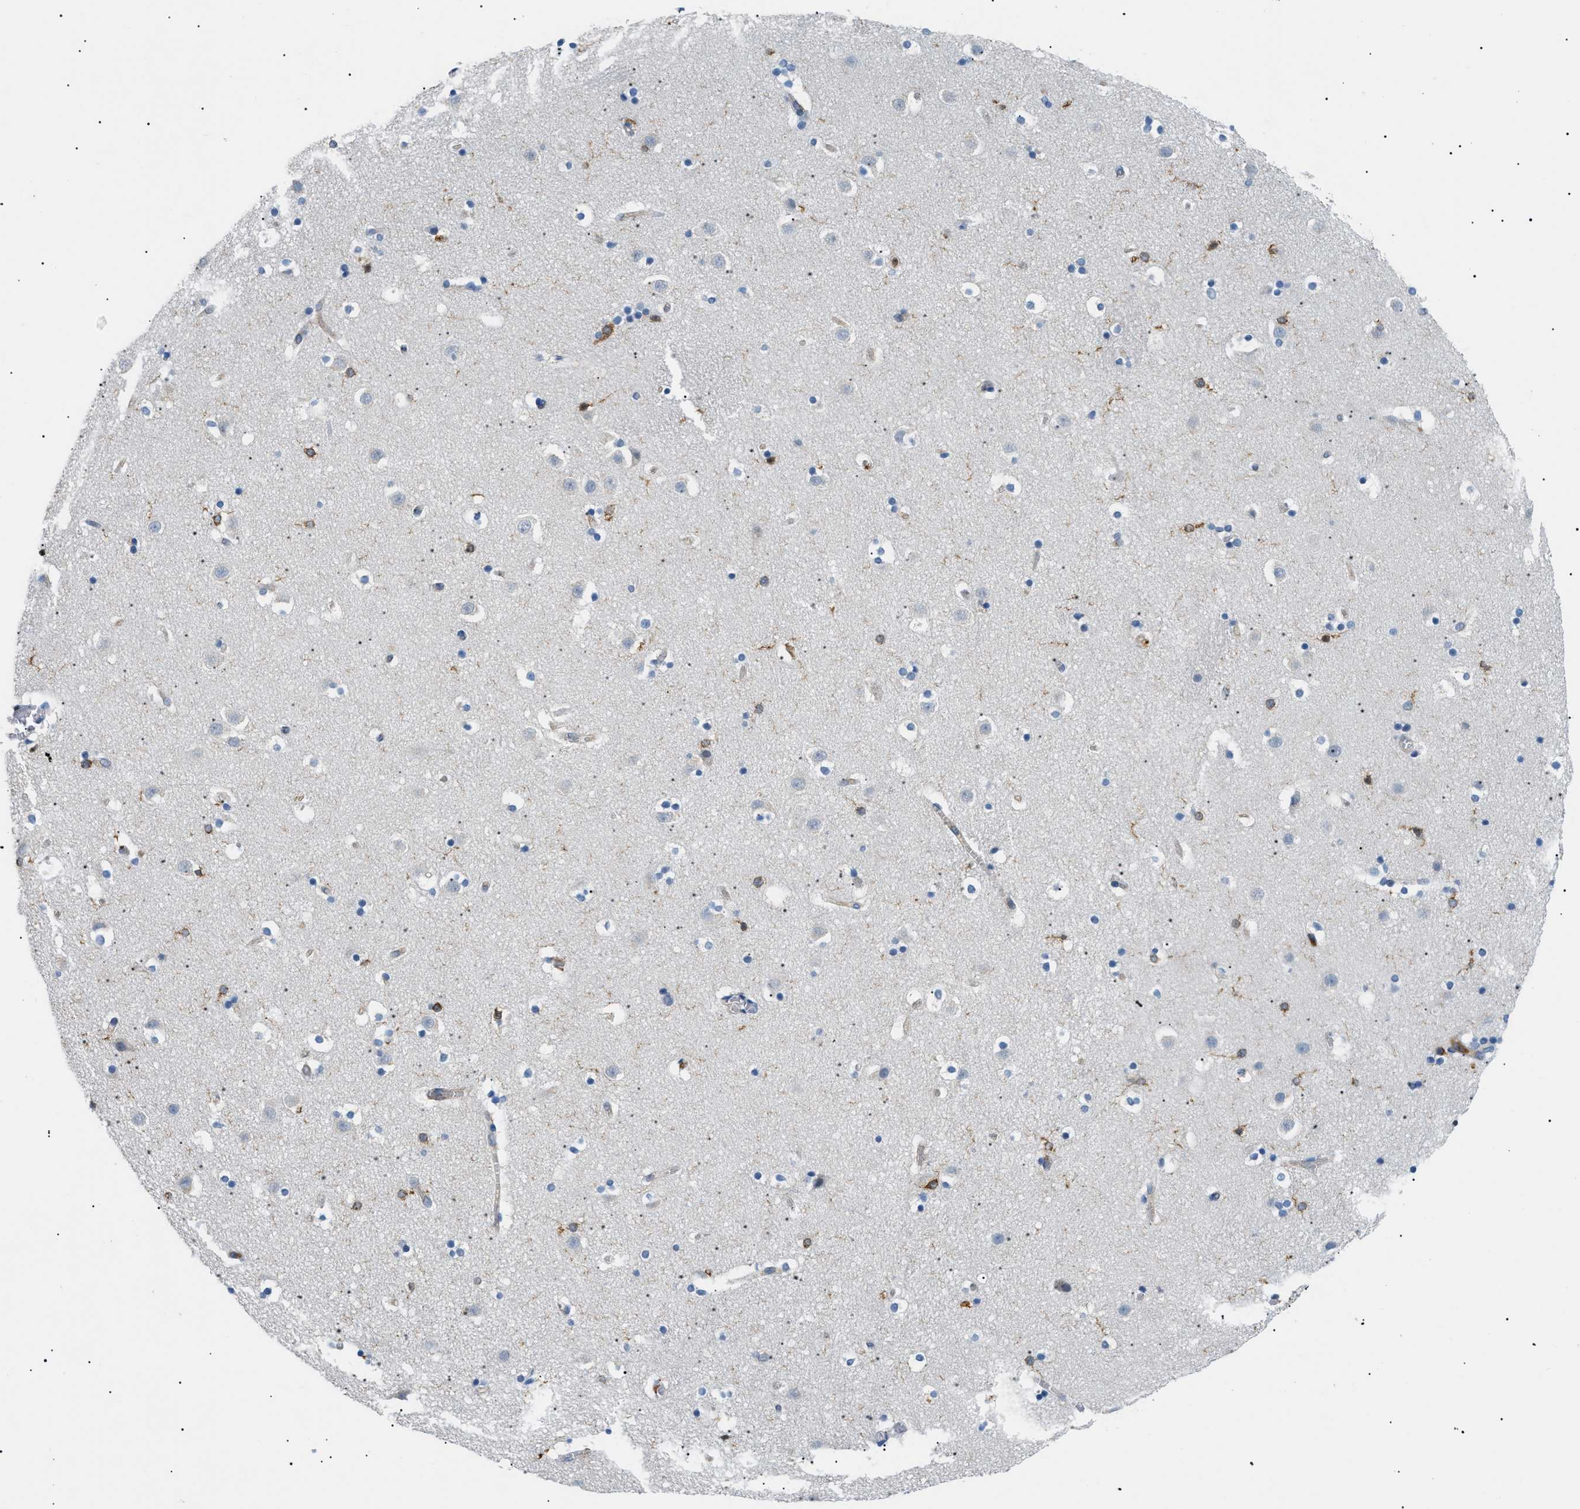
{"staining": {"intensity": "moderate", "quantity": "<25%", "location": "cytoplasmic/membranous"}, "tissue": "caudate", "cell_type": "Glial cells", "image_type": "normal", "snomed": [{"axis": "morphology", "description": "Normal tissue, NOS"}, {"axis": "topography", "description": "Lateral ventricle wall"}], "caption": "DAB (3,3'-diaminobenzidine) immunohistochemical staining of normal caudate shows moderate cytoplasmic/membranous protein positivity in approximately <25% of glial cells.", "gene": "INPP5D", "patient": {"sex": "male", "age": 45}}